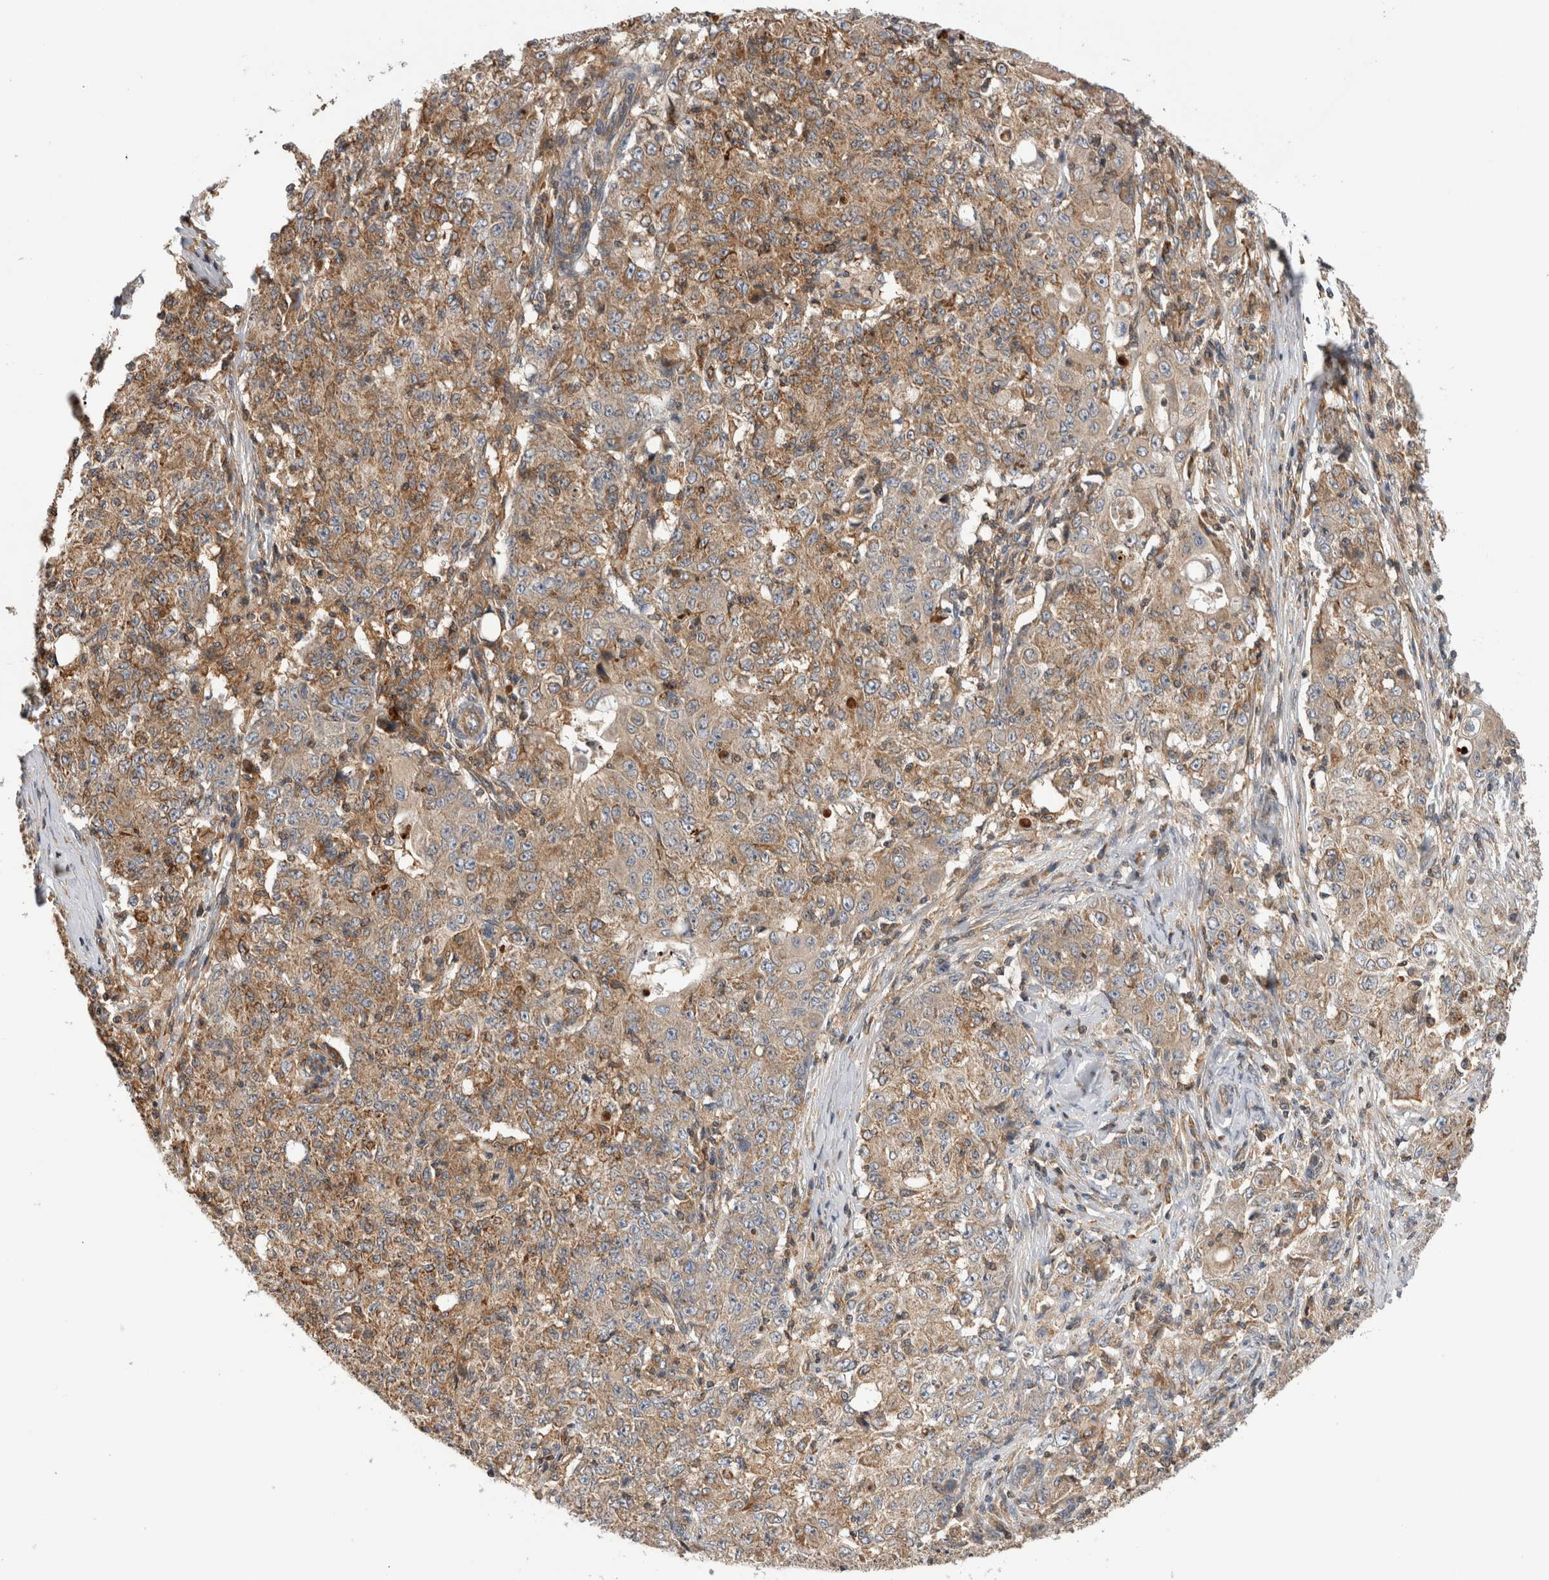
{"staining": {"intensity": "moderate", "quantity": ">75%", "location": "cytoplasmic/membranous"}, "tissue": "ovarian cancer", "cell_type": "Tumor cells", "image_type": "cancer", "snomed": [{"axis": "morphology", "description": "Carcinoma, endometroid"}, {"axis": "topography", "description": "Ovary"}], "caption": "Tumor cells display medium levels of moderate cytoplasmic/membranous staining in approximately >75% of cells in human ovarian cancer.", "gene": "GRIK2", "patient": {"sex": "female", "age": 42}}